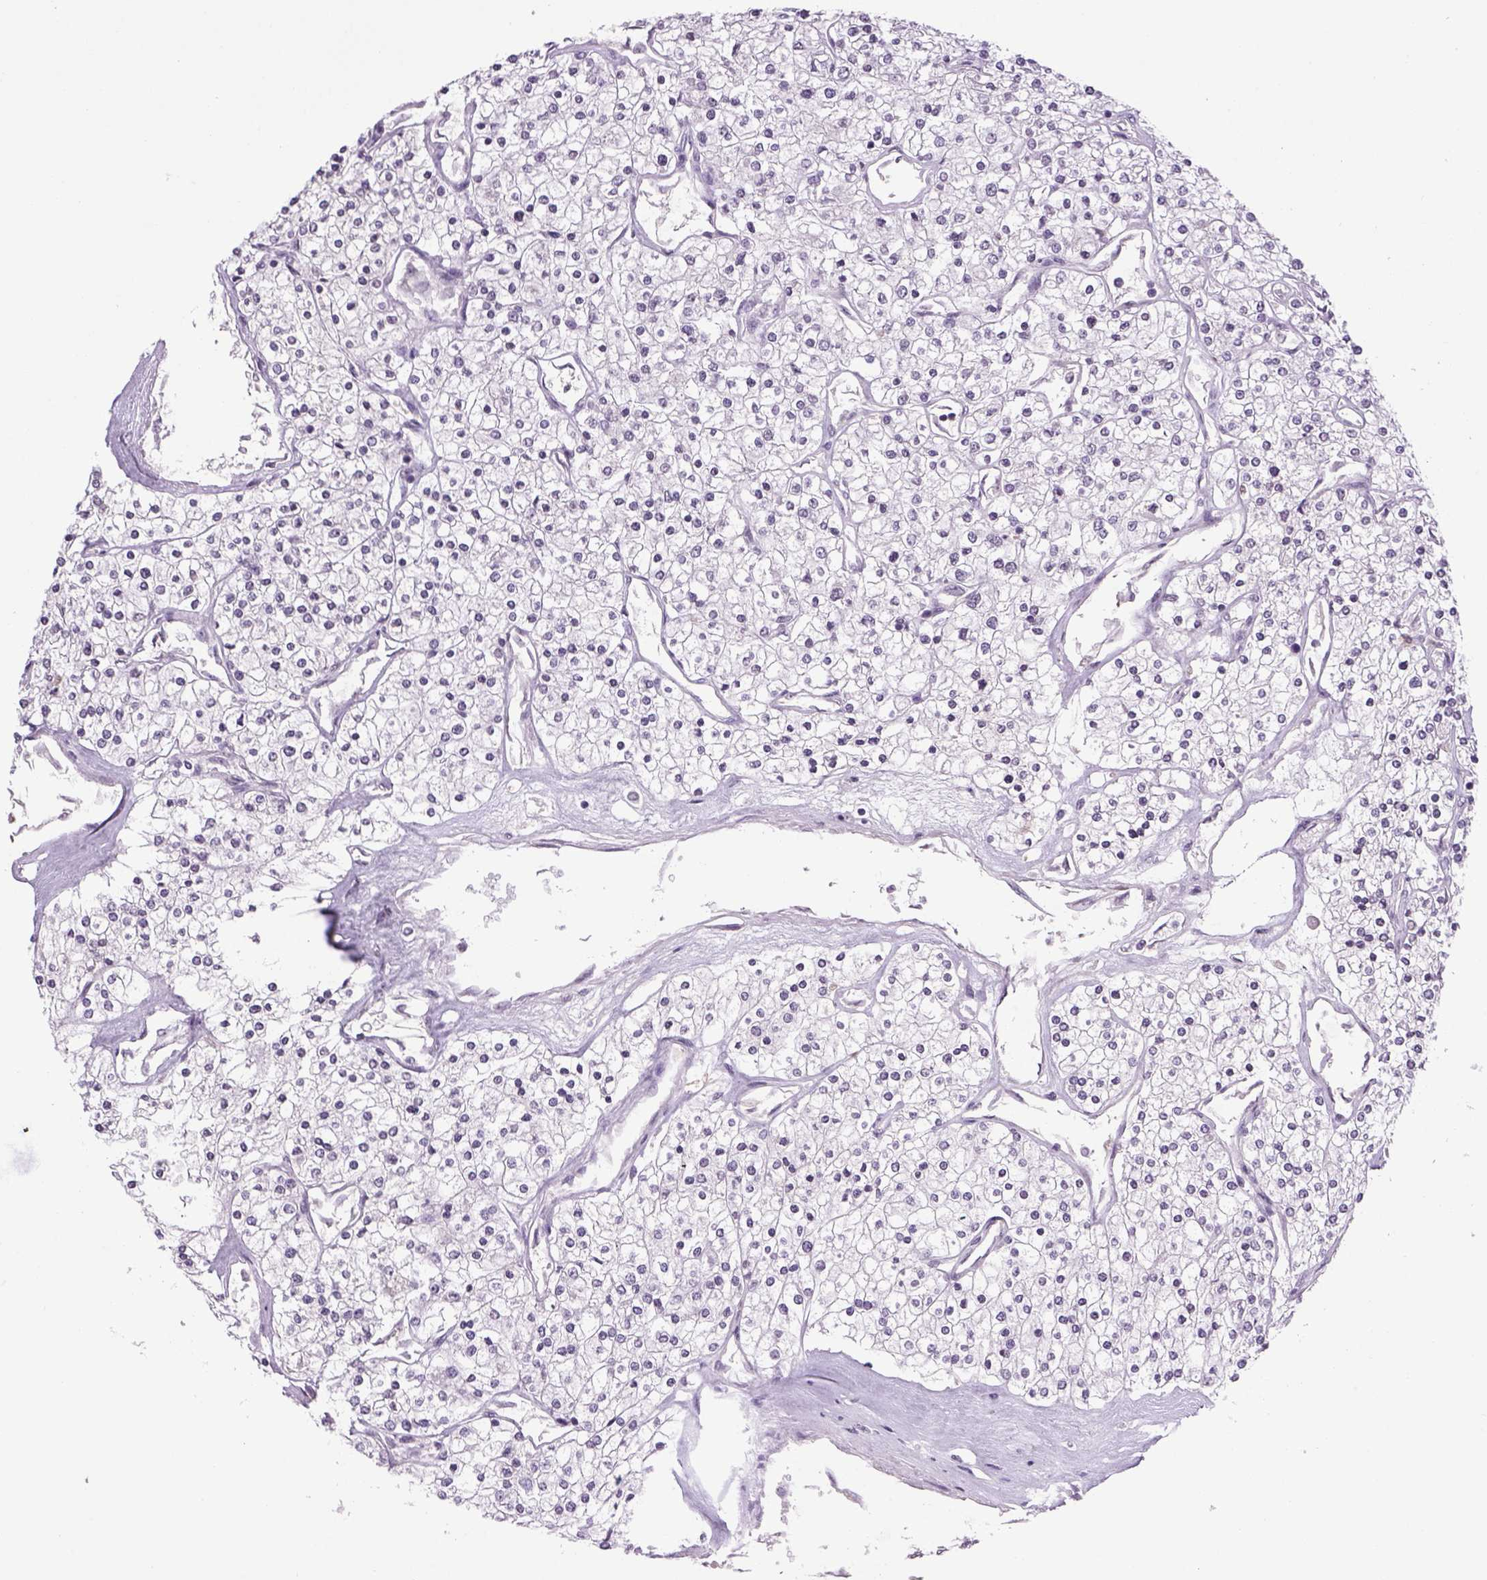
{"staining": {"intensity": "negative", "quantity": "none", "location": "none"}, "tissue": "renal cancer", "cell_type": "Tumor cells", "image_type": "cancer", "snomed": [{"axis": "morphology", "description": "Adenocarcinoma, NOS"}, {"axis": "topography", "description": "Kidney"}], "caption": "This is an IHC micrograph of renal cancer. There is no expression in tumor cells.", "gene": "PRRT1", "patient": {"sex": "male", "age": 80}}